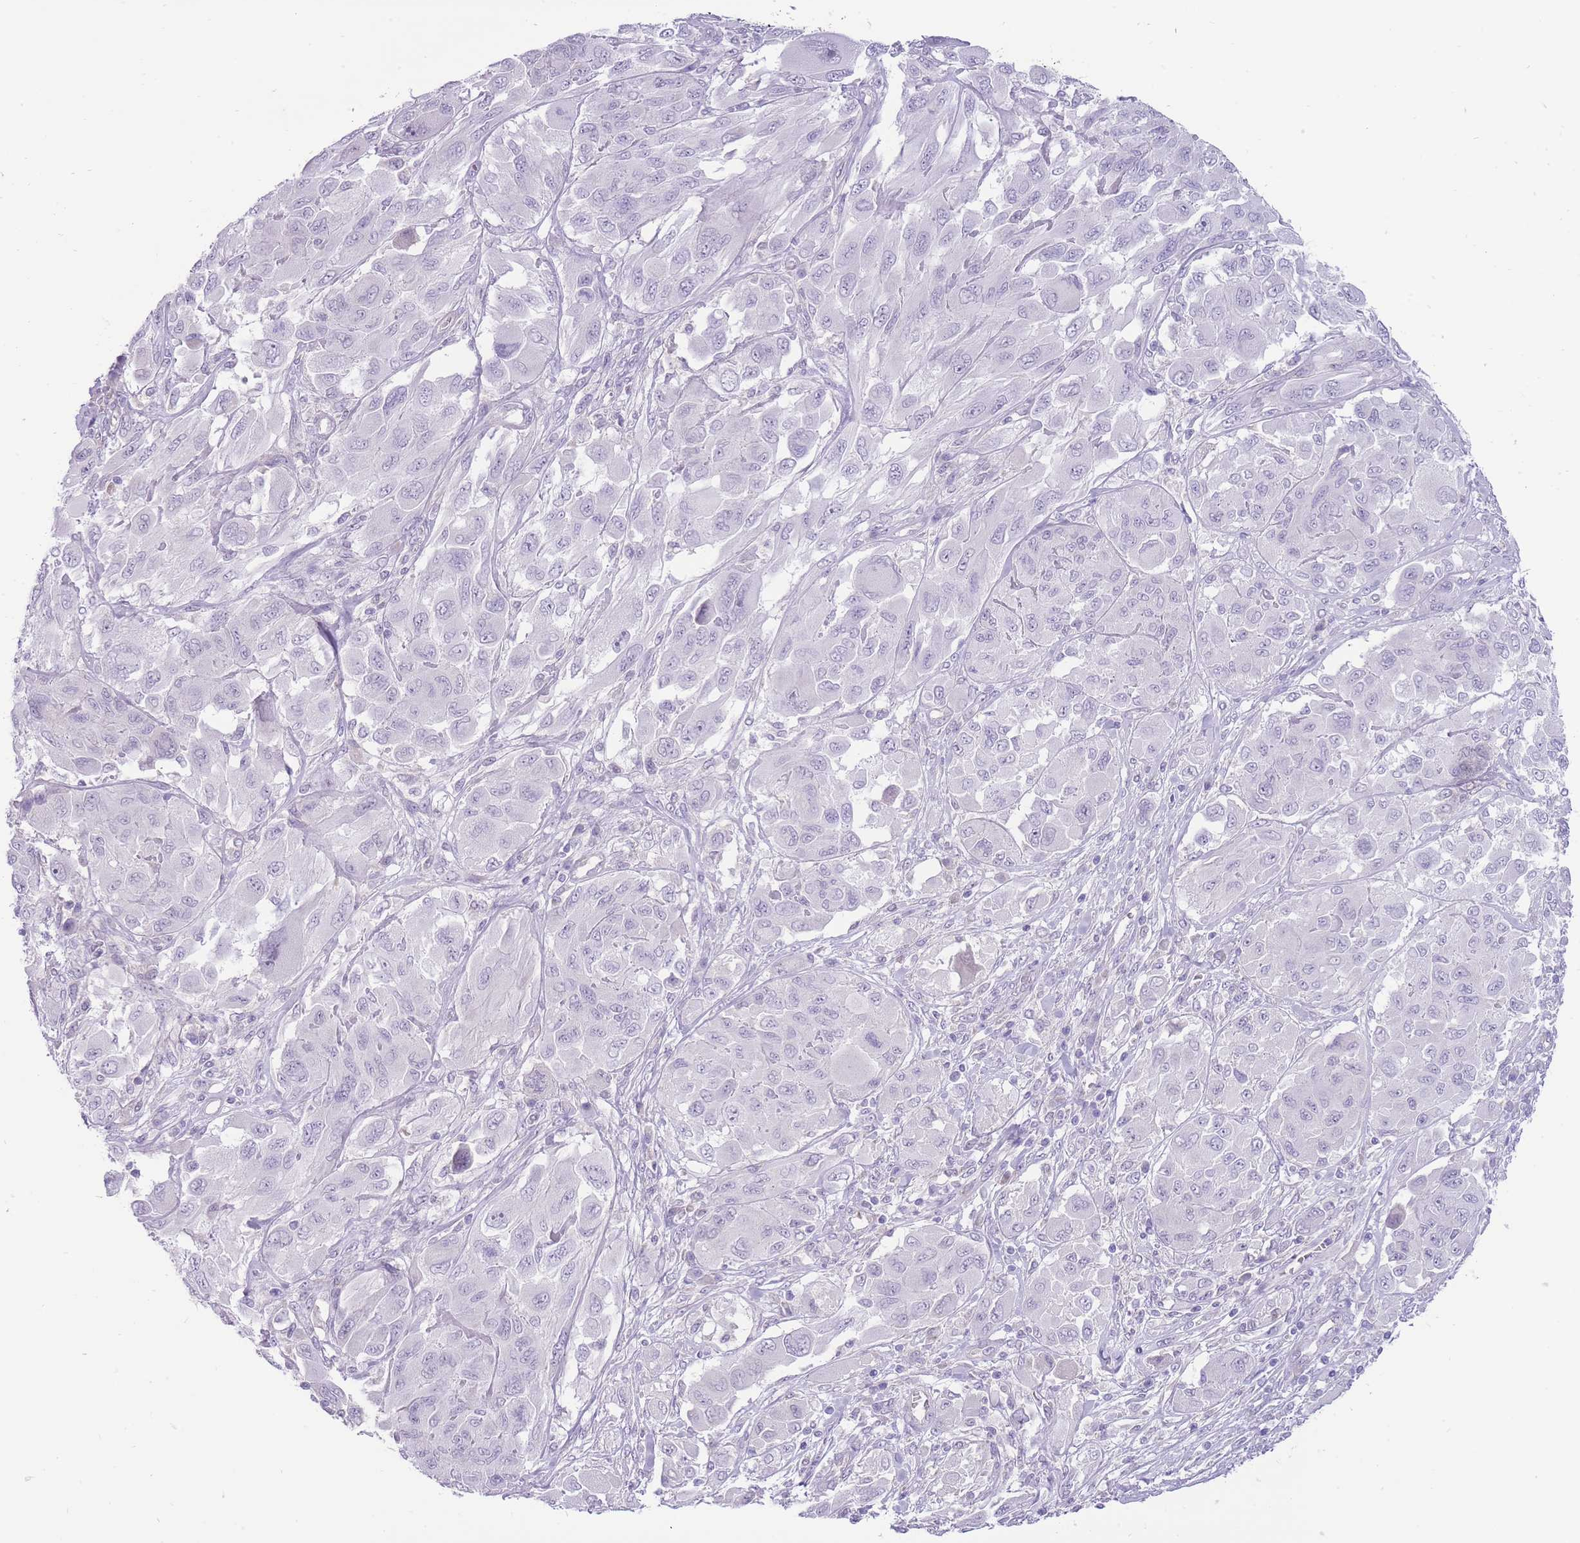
{"staining": {"intensity": "negative", "quantity": "none", "location": "none"}, "tissue": "melanoma", "cell_type": "Tumor cells", "image_type": "cancer", "snomed": [{"axis": "morphology", "description": "Malignant melanoma, NOS"}, {"axis": "topography", "description": "Skin"}], "caption": "Immunohistochemical staining of malignant melanoma reveals no significant expression in tumor cells. (Stains: DAB (3,3'-diaminobenzidine) immunohistochemistry (IHC) with hematoxylin counter stain, Microscopy: brightfield microscopy at high magnification).", "gene": "ERICH4", "patient": {"sex": "female", "age": 91}}